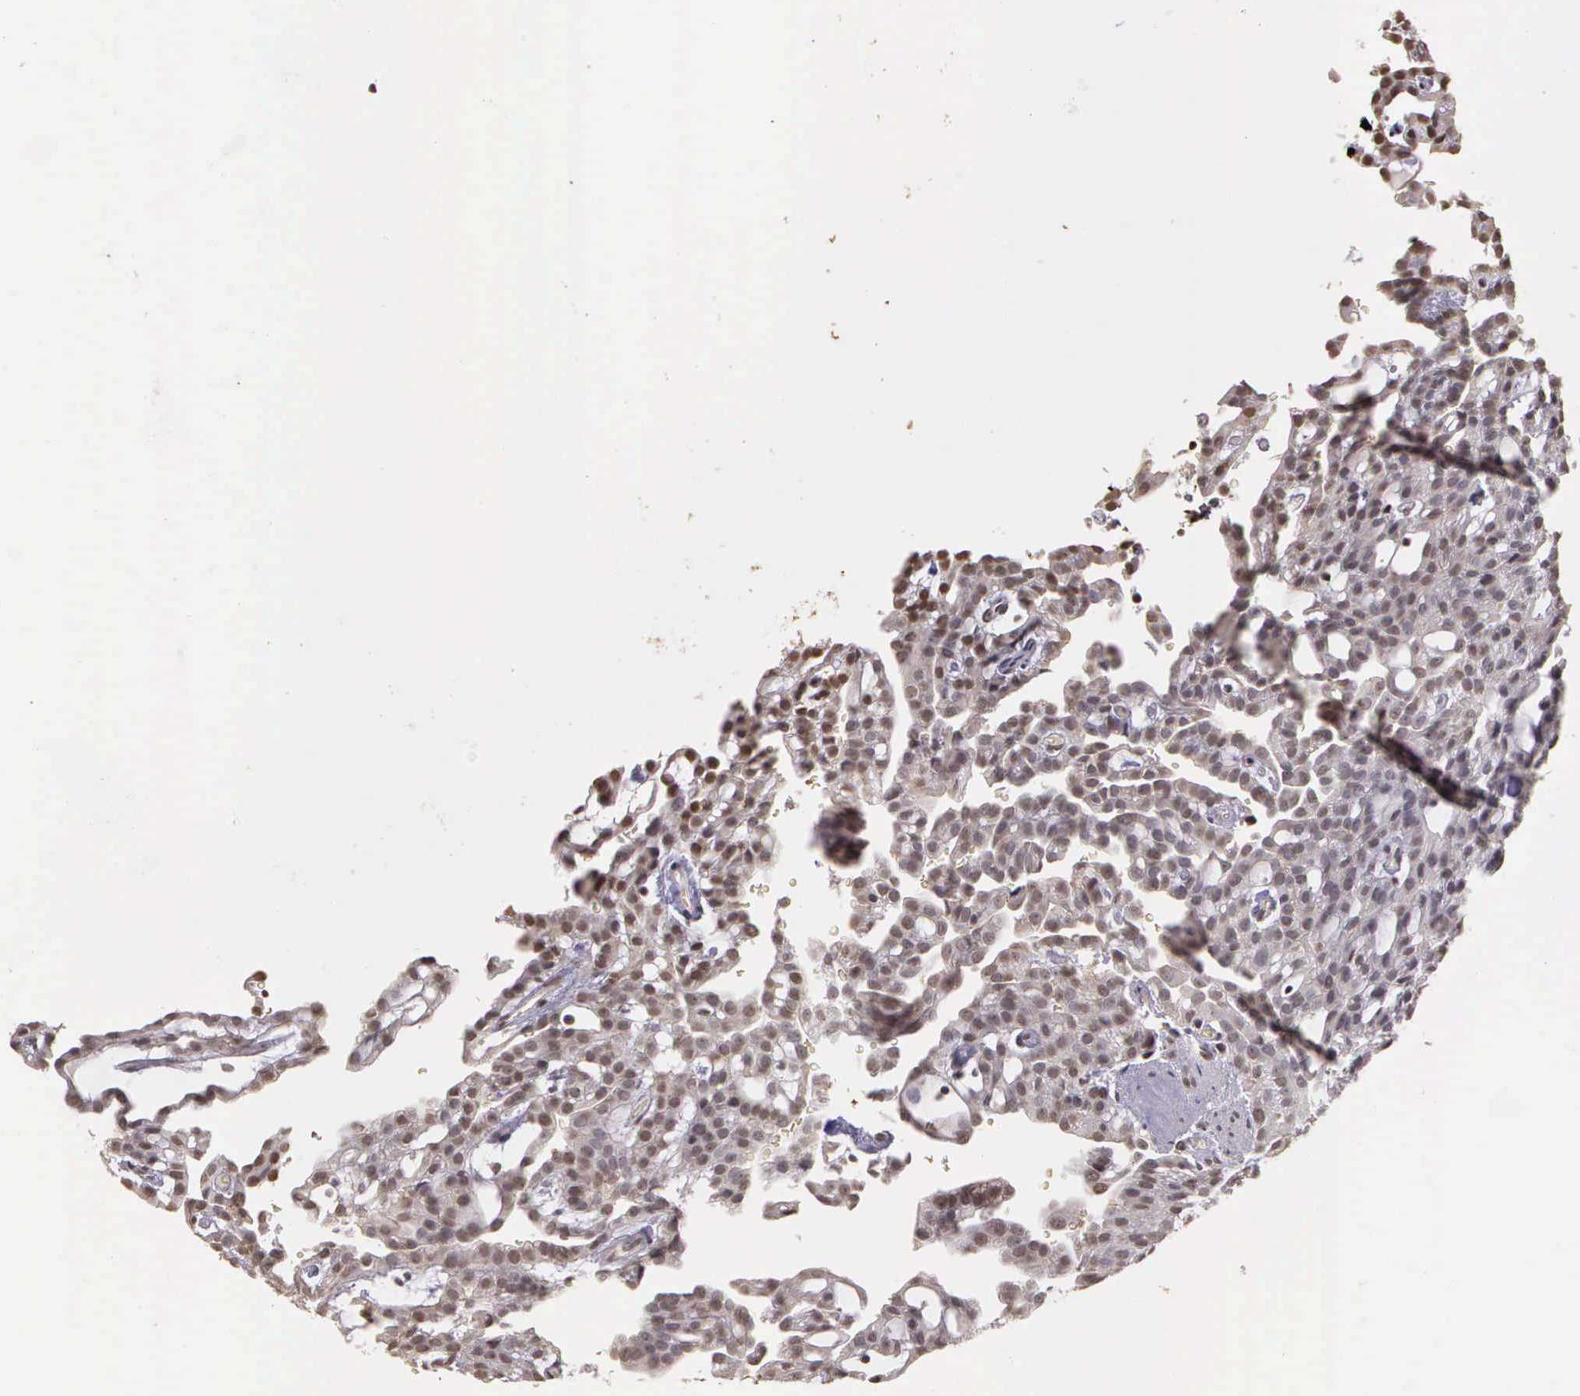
{"staining": {"intensity": "weak", "quantity": ">75%", "location": "nuclear"}, "tissue": "renal cancer", "cell_type": "Tumor cells", "image_type": "cancer", "snomed": [{"axis": "morphology", "description": "Adenocarcinoma, NOS"}, {"axis": "topography", "description": "Kidney"}], "caption": "Protein staining of adenocarcinoma (renal) tissue exhibits weak nuclear expression in approximately >75% of tumor cells.", "gene": "ARMCX5", "patient": {"sex": "male", "age": 63}}